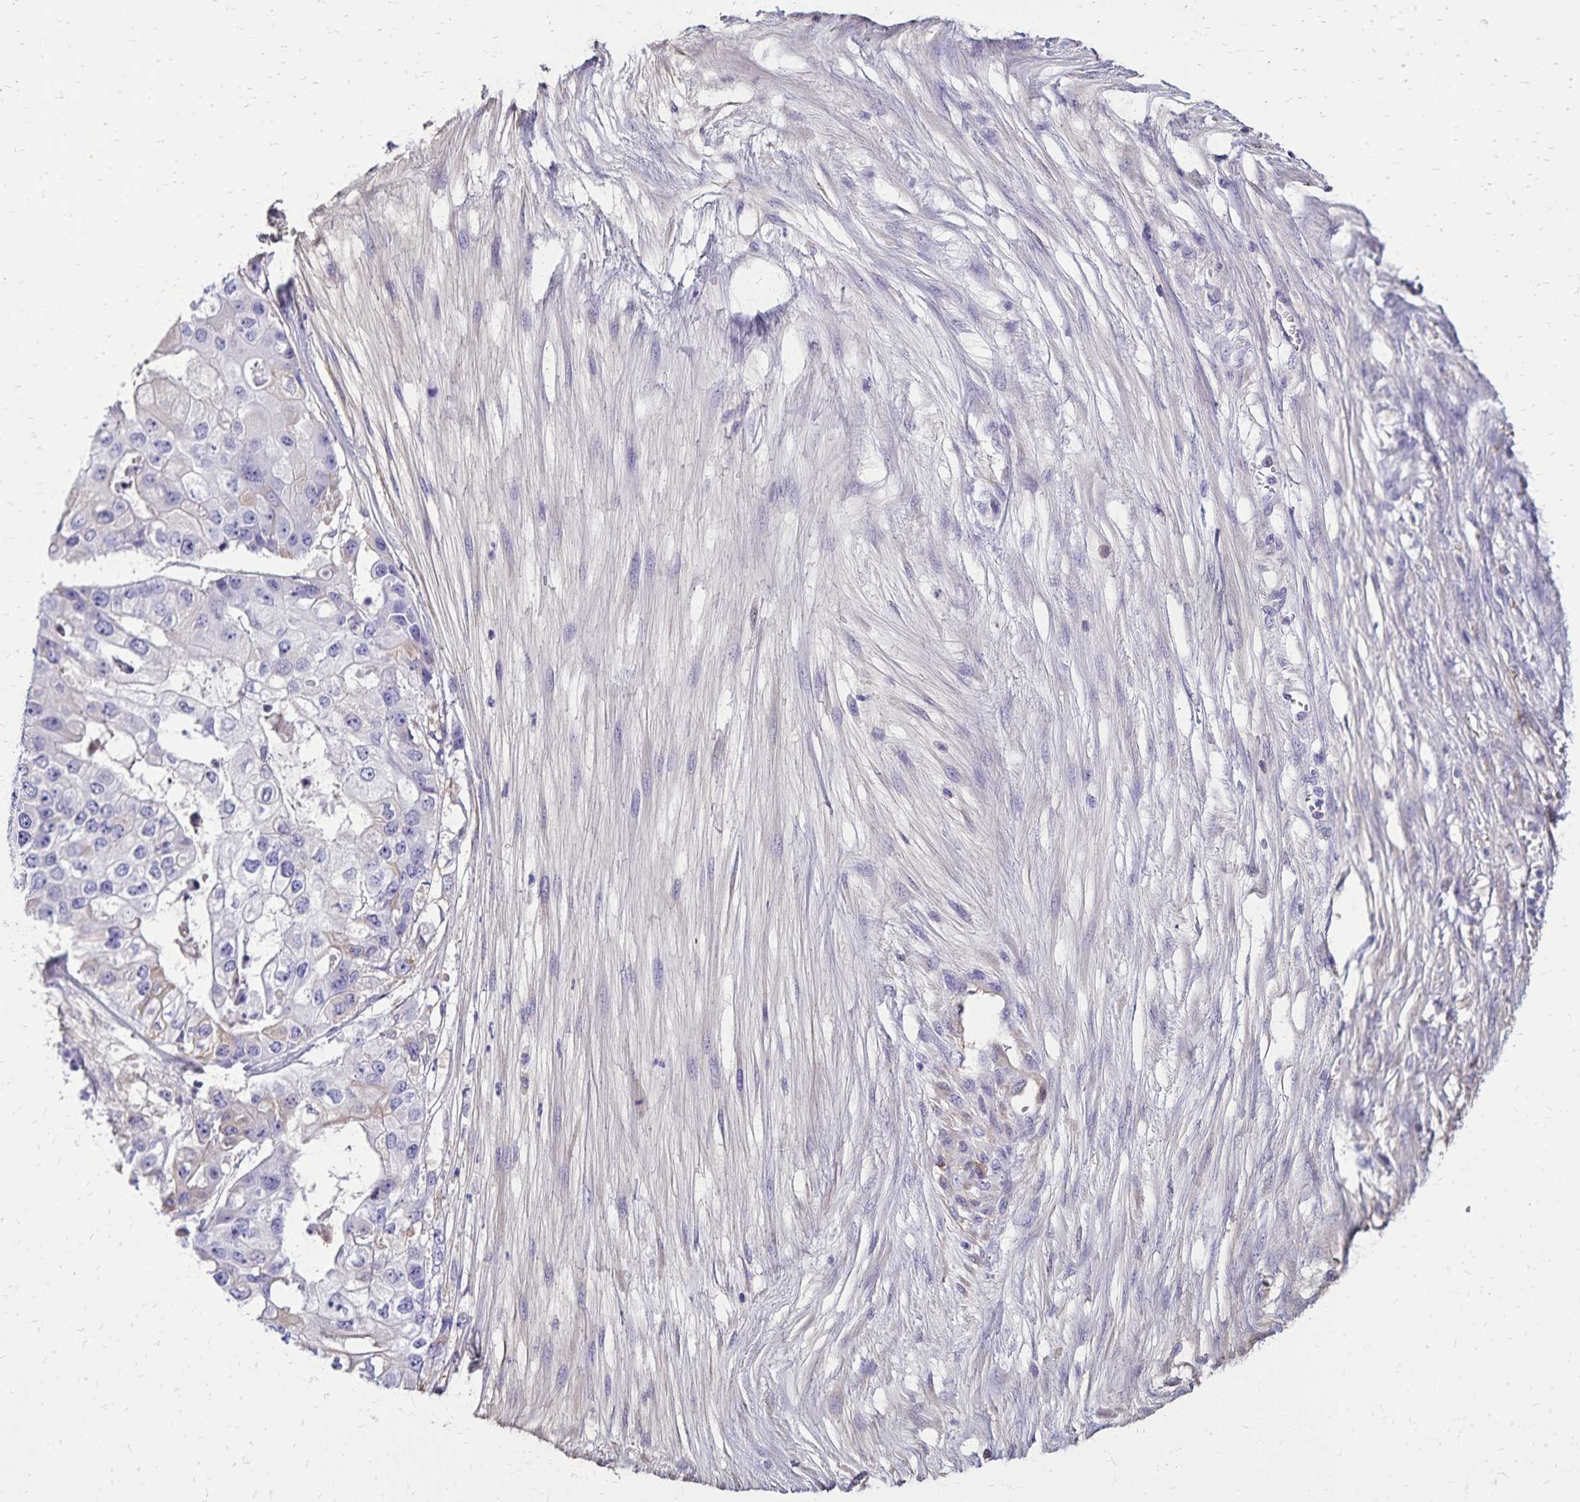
{"staining": {"intensity": "negative", "quantity": "none", "location": "none"}, "tissue": "ovarian cancer", "cell_type": "Tumor cells", "image_type": "cancer", "snomed": [{"axis": "morphology", "description": "Cystadenocarcinoma, serous, NOS"}, {"axis": "topography", "description": "Ovary"}], "caption": "Histopathology image shows no significant protein positivity in tumor cells of ovarian cancer.", "gene": "CD27", "patient": {"sex": "female", "age": 56}}